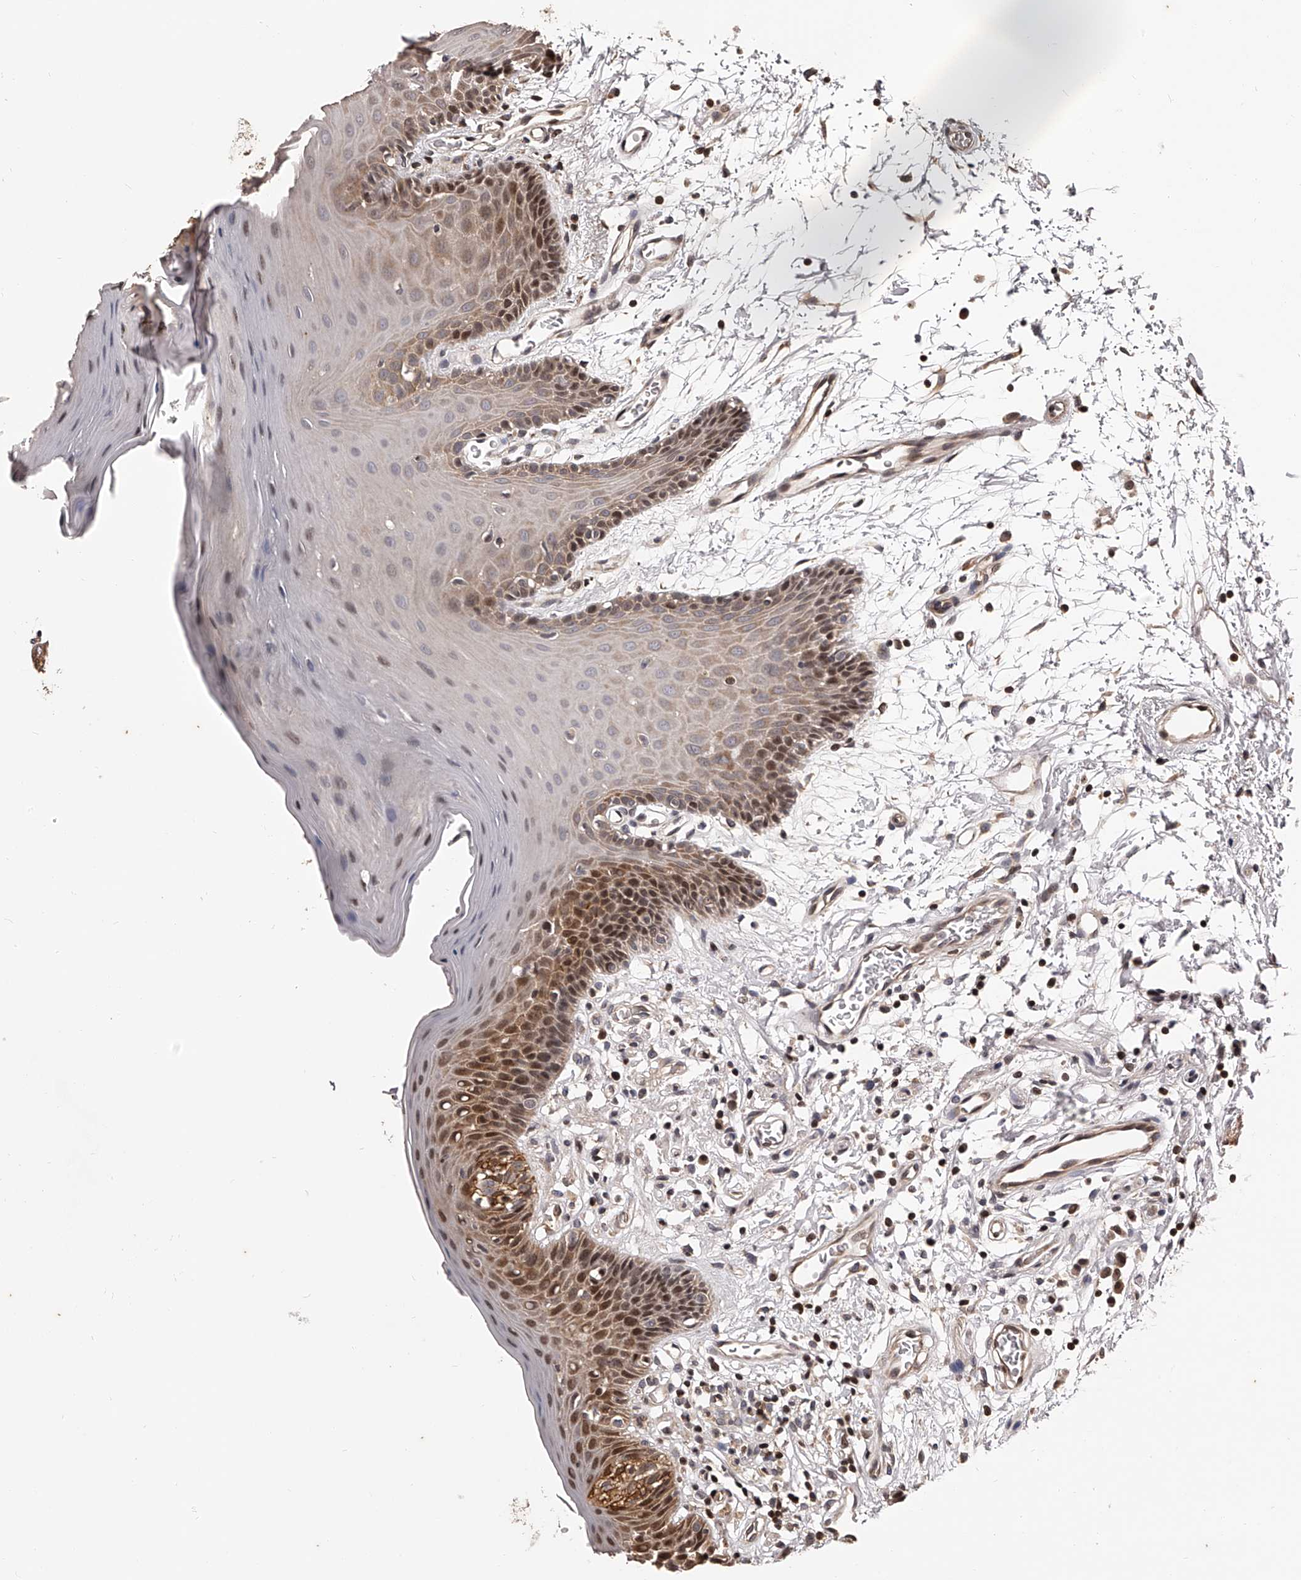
{"staining": {"intensity": "moderate", "quantity": "25%-75%", "location": "cytoplasmic/membranous,nuclear"}, "tissue": "oral mucosa", "cell_type": "Squamous epithelial cells", "image_type": "normal", "snomed": [{"axis": "morphology", "description": "Normal tissue, NOS"}, {"axis": "morphology", "description": "Squamous cell carcinoma, NOS"}, {"axis": "topography", "description": "Skeletal muscle"}, {"axis": "topography", "description": "Oral tissue"}, {"axis": "topography", "description": "Salivary gland"}, {"axis": "topography", "description": "Head-Neck"}], "caption": "Brown immunohistochemical staining in normal human oral mucosa reveals moderate cytoplasmic/membranous,nuclear staining in approximately 25%-75% of squamous epithelial cells. (brown staining indicates protein expression, while blue staining denotes nuclei).", "gene": "PFDN2", "patient": {"sex": "male", "age": 54}}